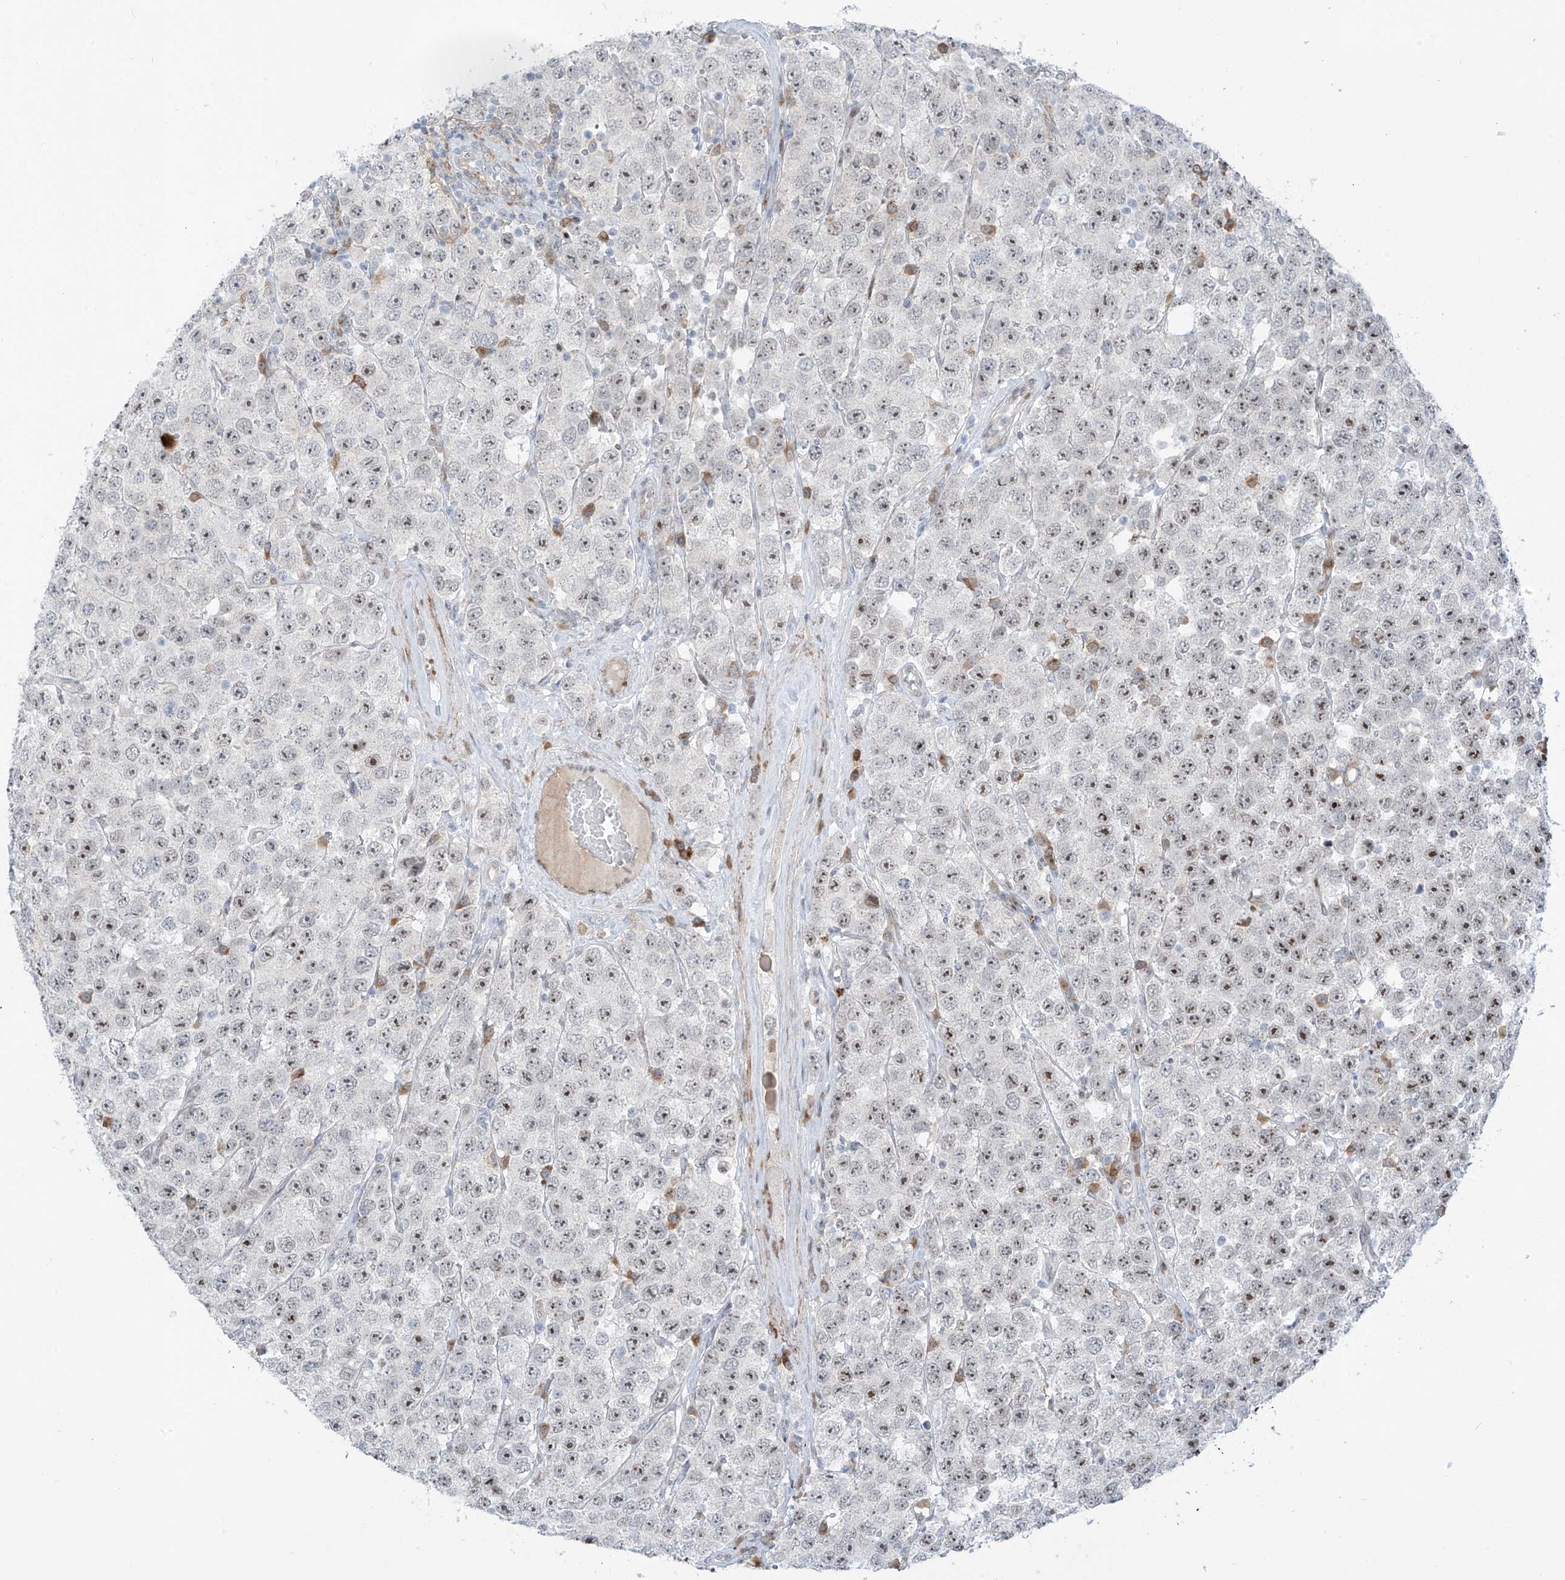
{"staining": {"intensity": "moderate", "quantity": "25%-75%", "location": "nuclear"}, "tissue": "testis cancer", "cell_type": "Tumor cells", "image_type": "cancer", "snomed": [{"axis": "morphology", "description": "Seminoma, NOS"}, {"axis": "topography", "description": "Testis"}], "caption": "Testis cancer was stained to show a protein in brown. There is medium levels of moderate nuclear staining in approximately 25%-75% of tumor cells.", "gene": "LIN9", "patient": {"sex": "male", "age": 28}}